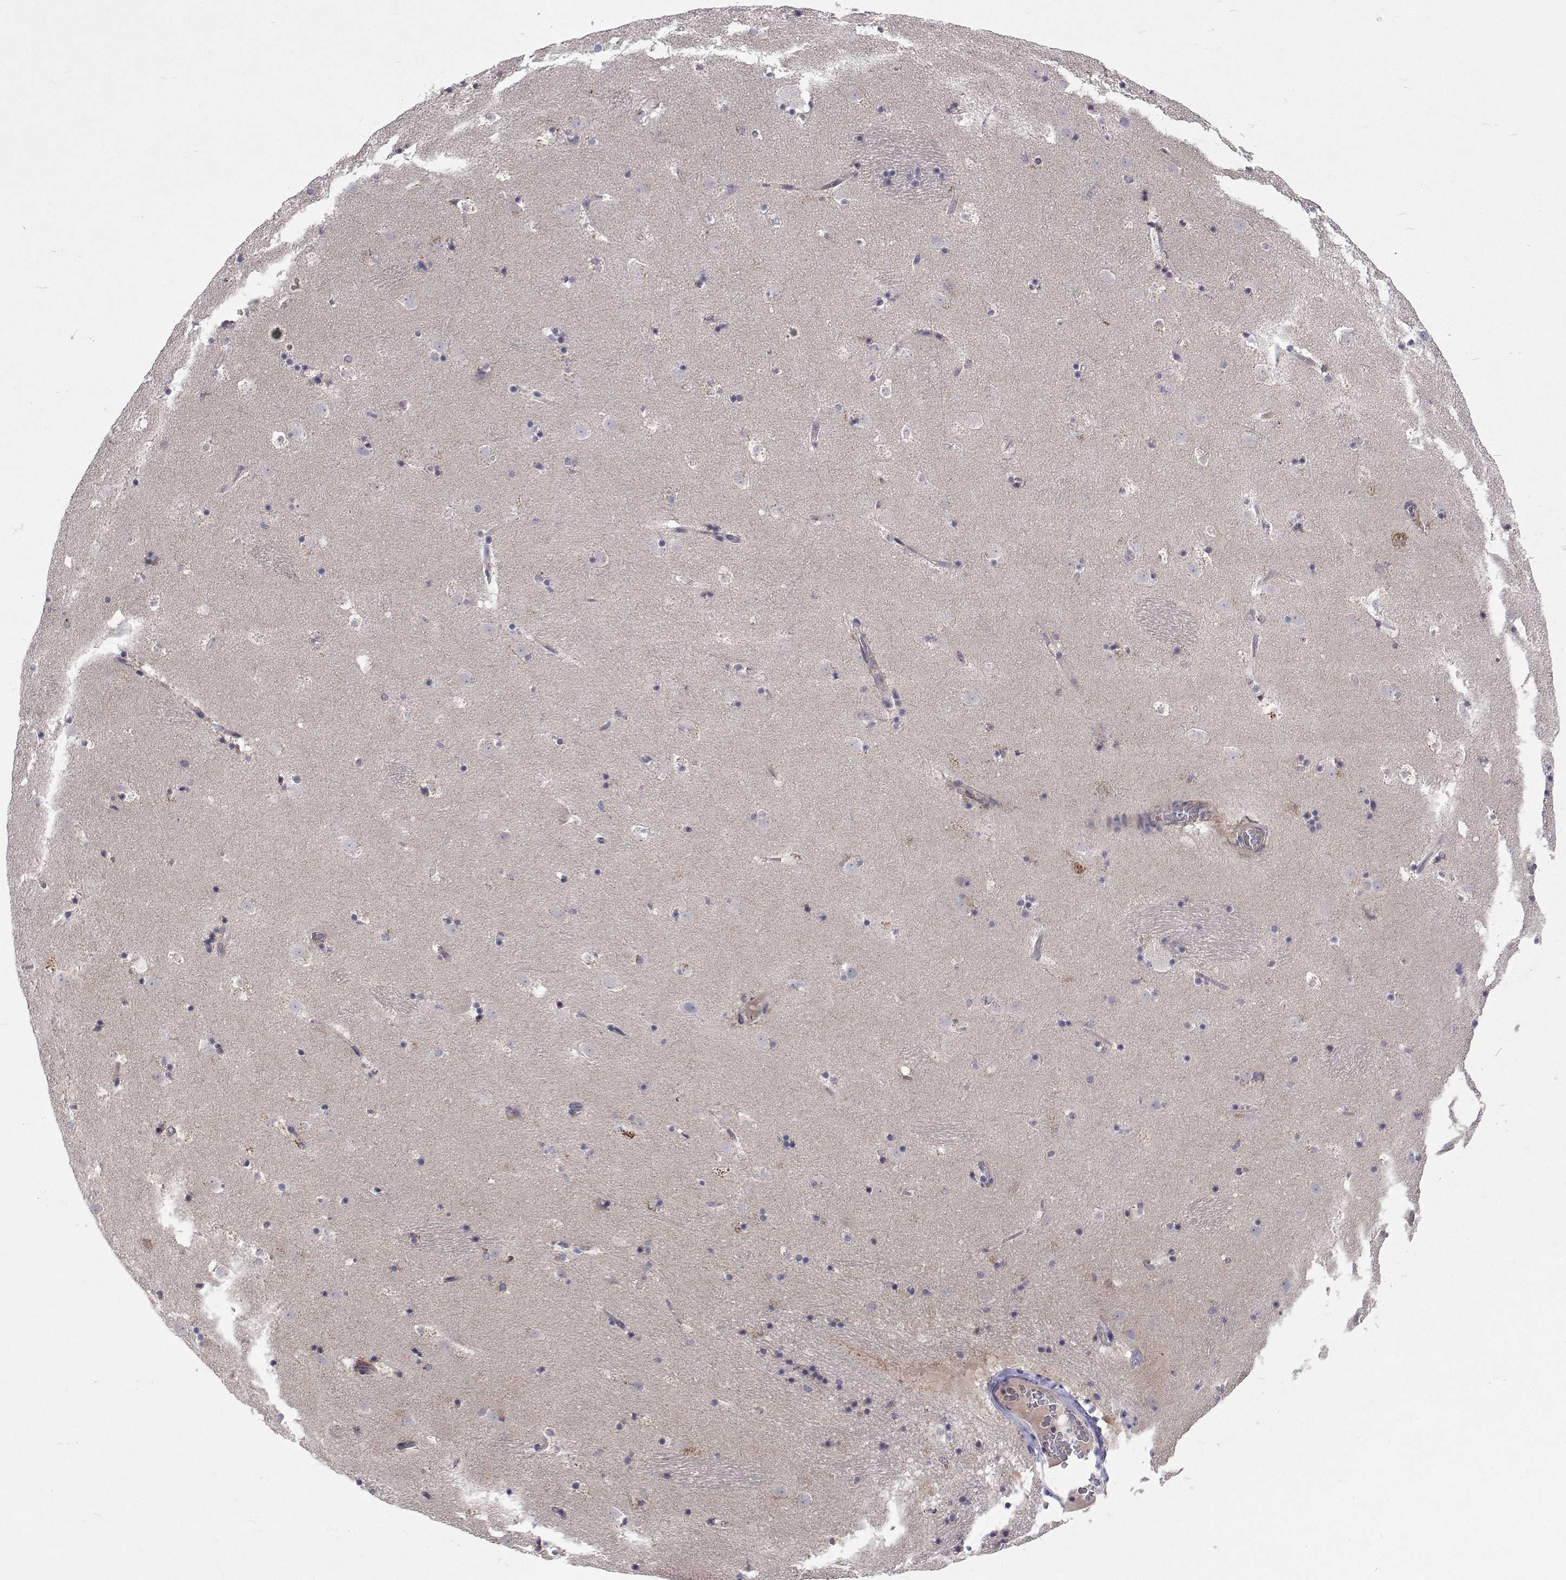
{"staining": {"intensity": "negative", "quantity": "none", "location": "none"}, "tissue": "caudate", "cell_type": "Glial cells", "image_type": "normal", "snomed": [{"axis": "morphology", "description": "Normal tissue, NOS"}, {"axis": "topography", "description": "Lateral ventricle wall"}], "caption": "This photomicrograph is of unremarkable caudate stained with immunohistochemistry to label a protein in brown with the nuclei are counter-stained blue. There is no staining in glial cells. (DAB immunohistochemistry, high magnification).", "gene": "DHTKD1", "patient": {"sex": "male", "age": 37}}